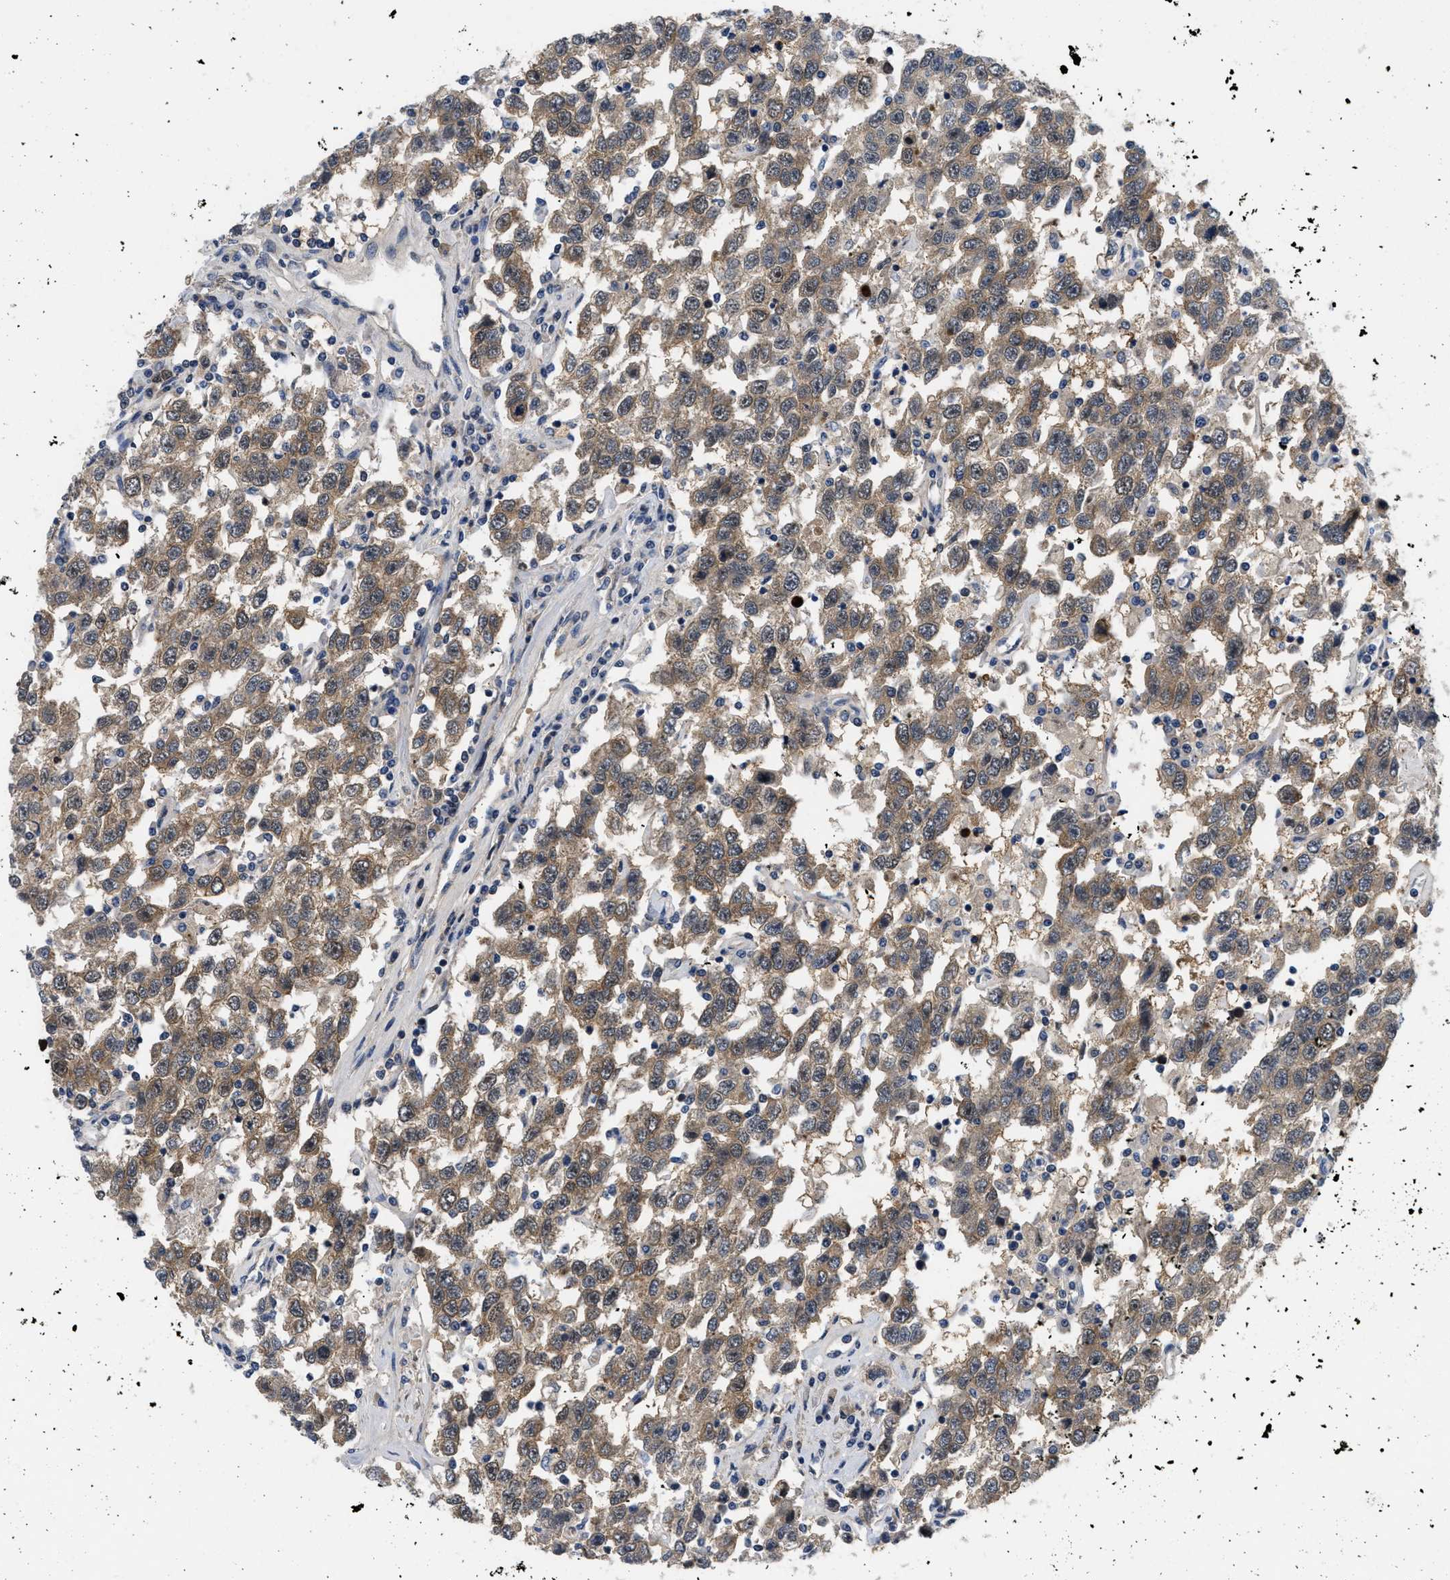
{"staining": {"intensity": "moderate", "quantity": ">75%", "location": "cytoplasmic/membranous"}, "tissue": "testis cancer", "cell_type": "Tumor cells", "image_type": "cancer", "snomed": [{"axis": "morphology", "description": "Seminoma, NOS"}, {"axis": "topography", "description": "Testis"}], "caption": "Seminoma (testis) was stained to show a protein in brown. There is medium levels of moderate cytoplasmic/membranous staining in approximately >75% of tumor cells. (brown staining indicates protein expression, while blue staining denotes nuclei).", "gene": "PITHD1", "patient": {"sex": "male", "age": 41}}